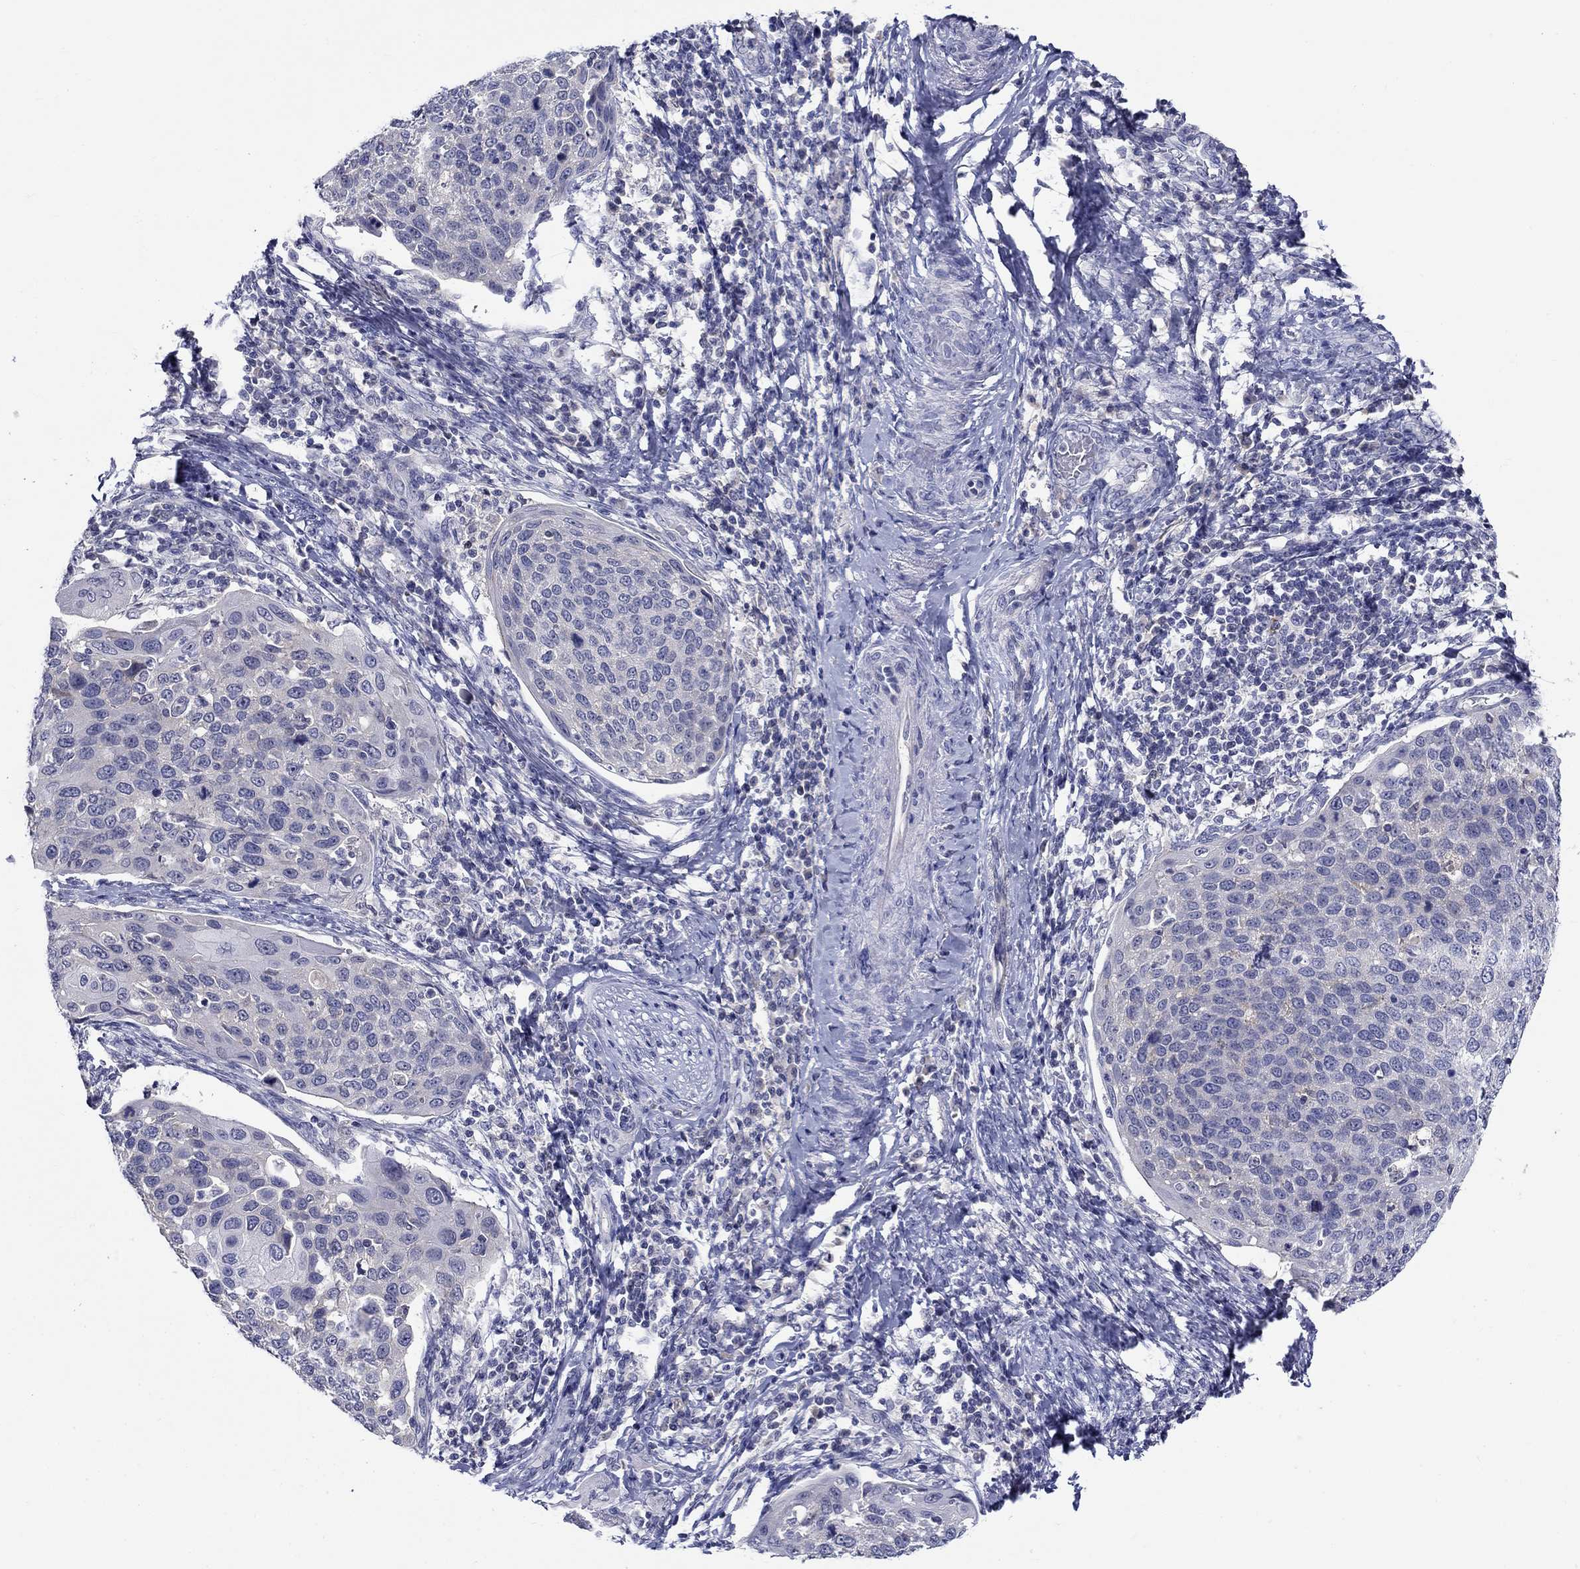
{"staining": {"intensity": "negative", "quantity": "none", "location": "none"}, "tissue": "cervical cancer", "cell_type": "Tumor cells", "image_type": "cancer", "snomed": [{"axis": "morphology", "description": "Squamous cell carcinoma, NOS"}, {"axis": "topography", "description": "Cervix"}], "caption": "A high-resolution image shows IHC staining of cervical cancer, which shows no significant positivity in tumor cells.", "gene": "SLC30A3", "patient": {"sex": "female", "age": 54}}